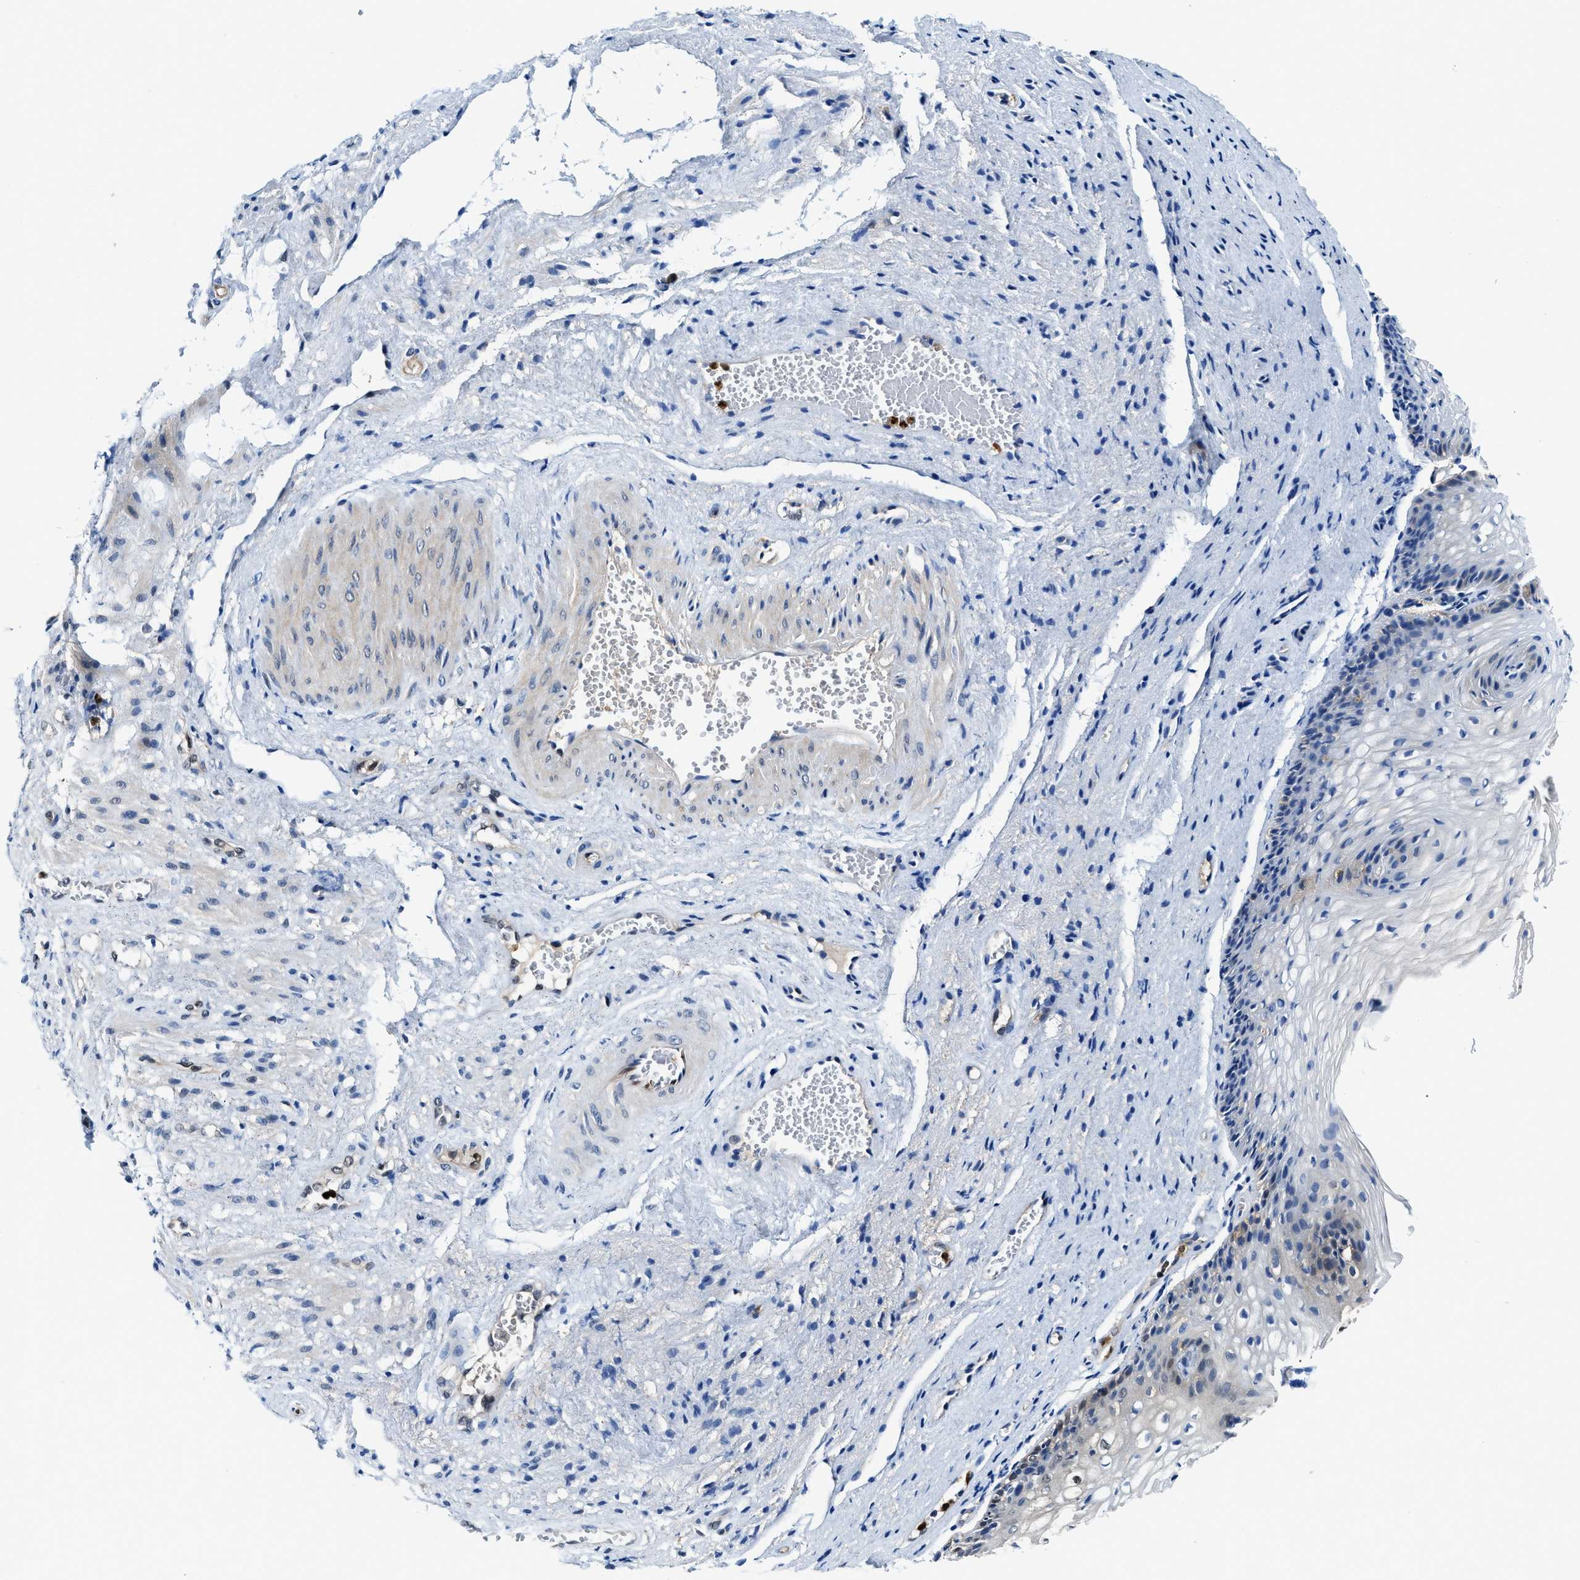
{"staining": {"intensity": "strong", "quantity": "<25%", "location": "nuclear"}, "tissue": "vagina", "cell_type": "Squamous epithelial cells", "image_type": "normal", "snomed": [{"axis": "morphology", "description": "Normal tissue, NOS"}, {"axis": "topography", "description": "Vagina"}], "caption": "A brown stain shows strong nuclear expression of a protein in squamous epithelial cells of normal human vagina.", "gene": "LTA4H", "patient": {"sex": "female", "age": 34}}